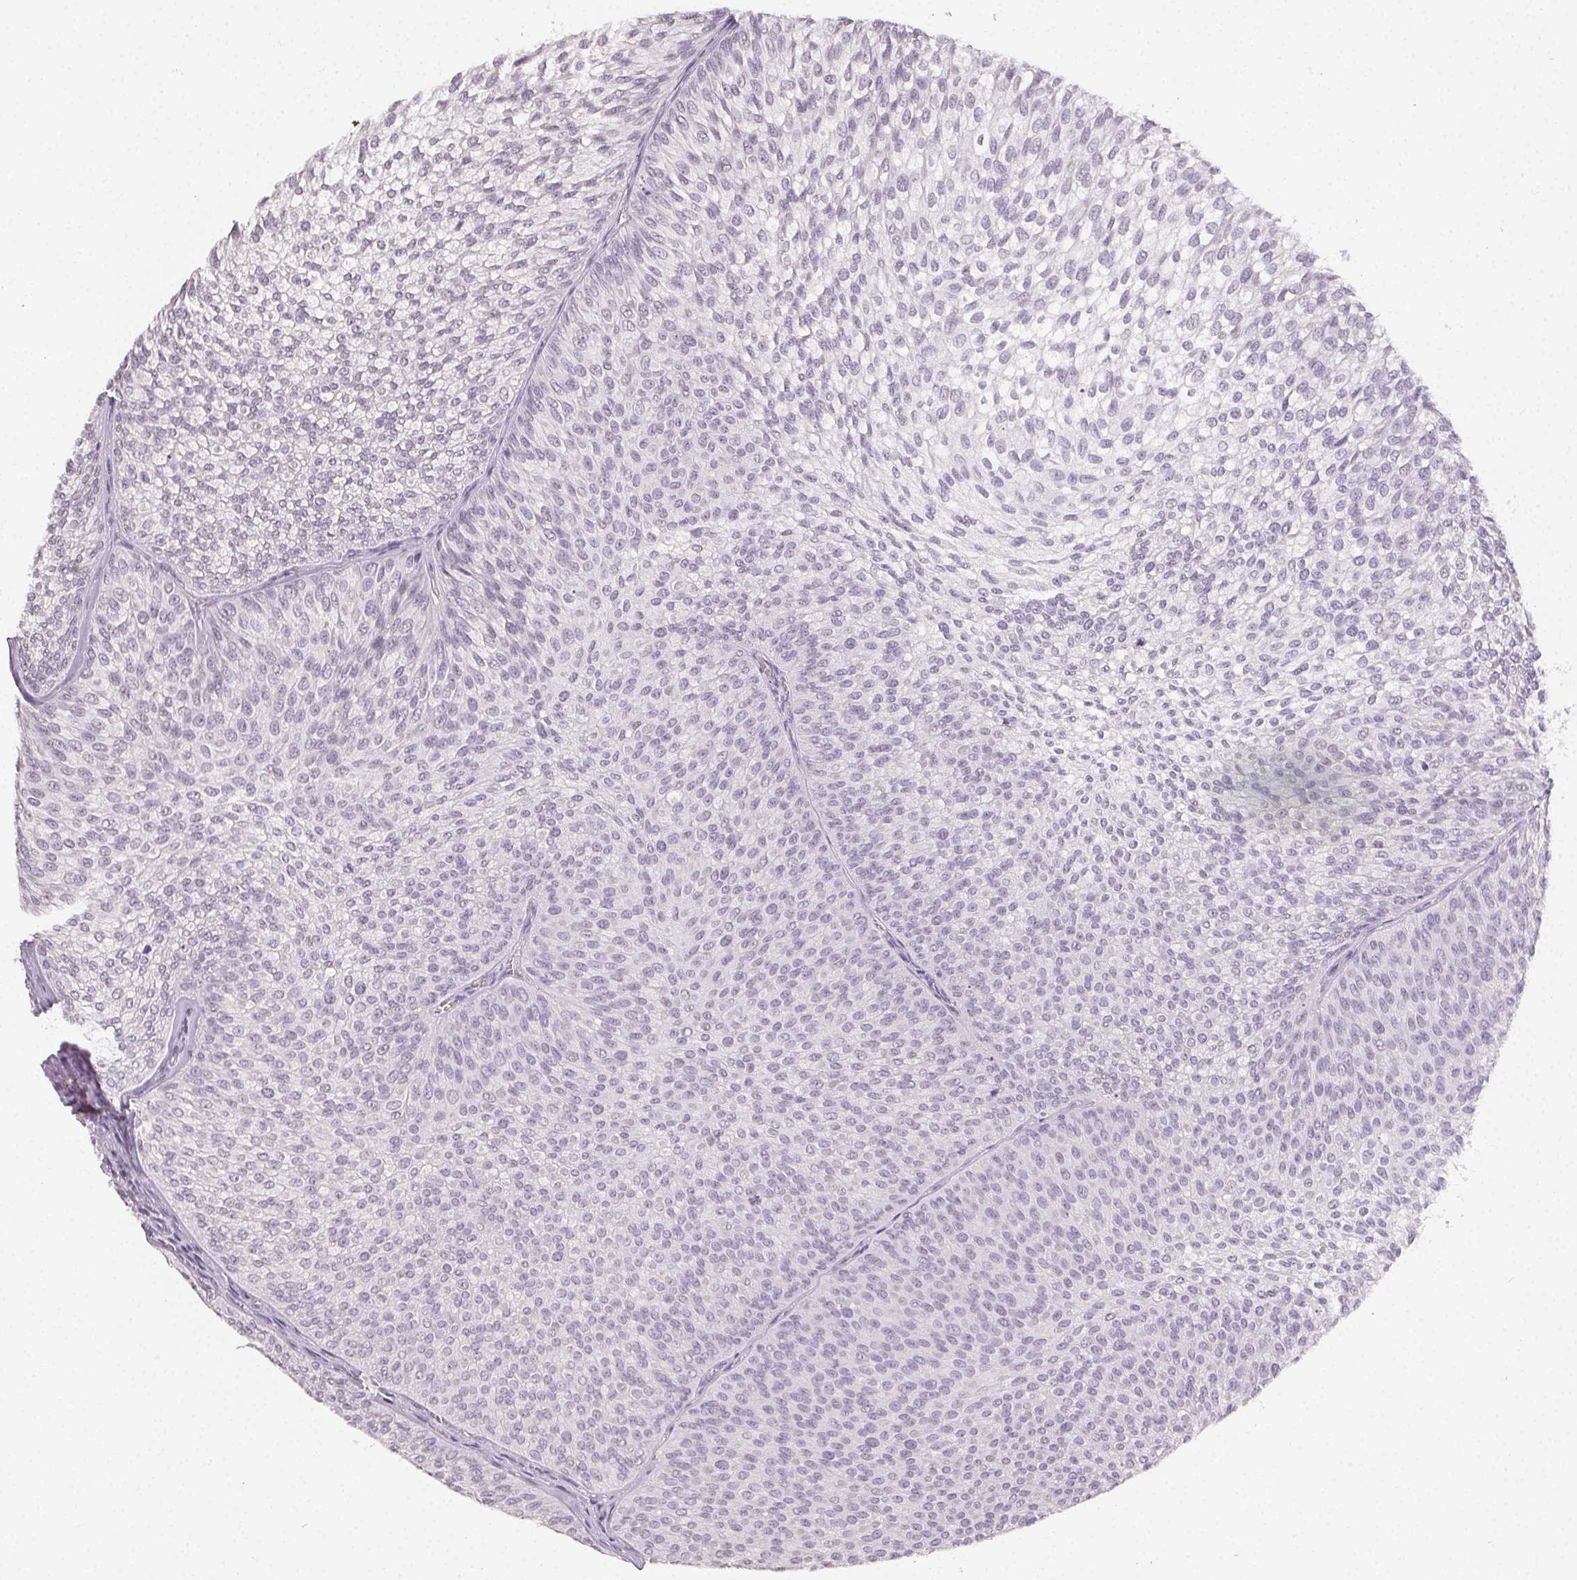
{"staining": {"intensity": "negative", "quantity": "none", "location": "none"}, "tissue": "urothelial cancer", "cell_type": "Tumor cells", "image_type": "cancer", "snomed": [{"axis": "morphology", "description": "Urothelial carcinoma, Low grade"}, {"axis": "topography", "description": "Urinary bladder"}], "caption": "Human urothelial cancer stained for a protein using immunohistochemistry exhibits no positivity in tumor cells.", "gene": "TMEM174", "patient": {"sex": "male", "age": 91}}